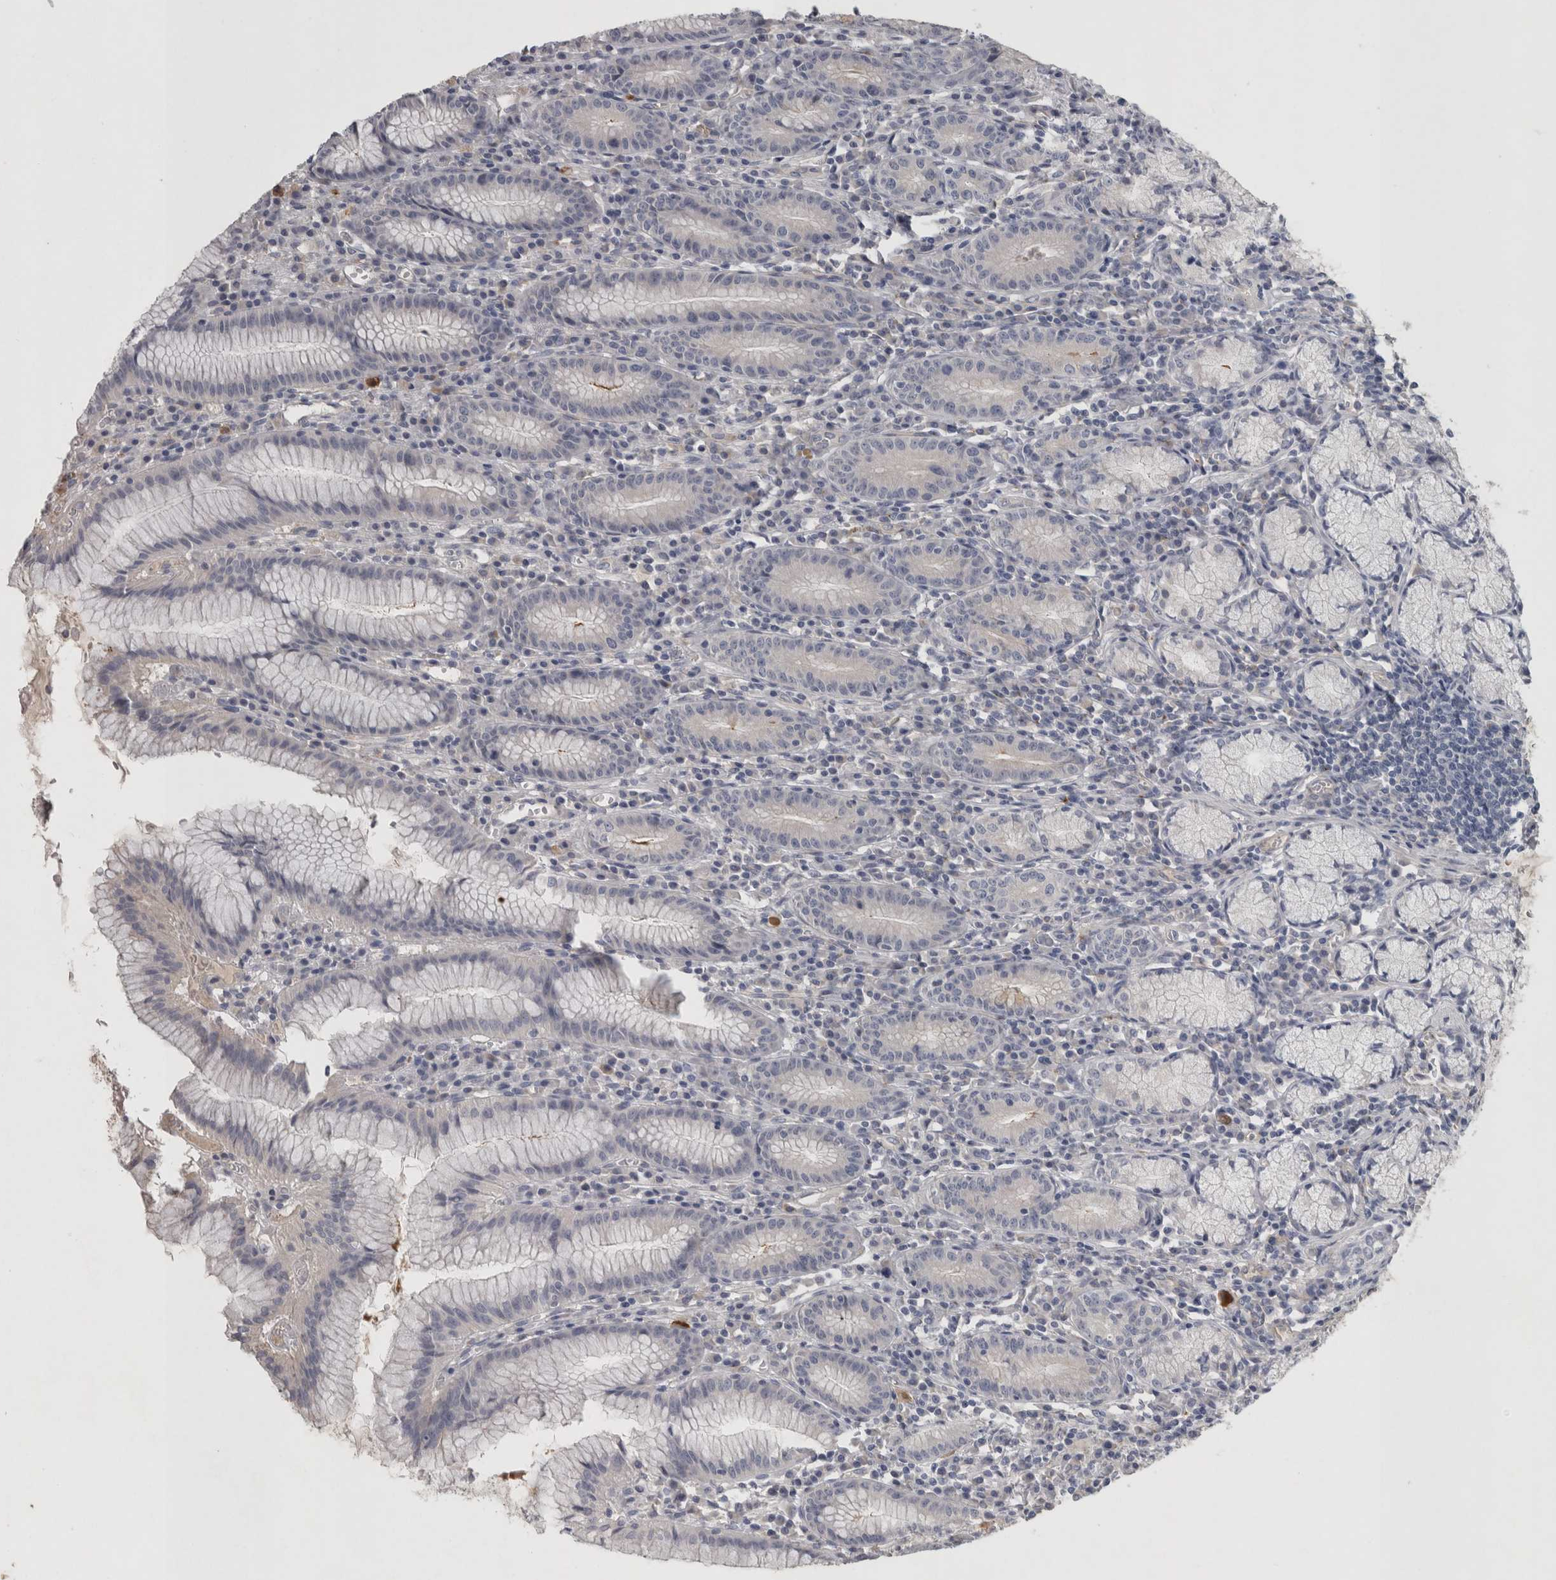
{"staining": {"intensity": "negative", "quantity": "none", "location": "none"}, "tissue": "stomach", "cell_type": "Glandular cells", "image_type": "normal", "snomed": [{"axis": "morphology", "description": "Normal tissue, NOS"}, {"axis": "topography", "description": "Stomach"}], "caption": "Immunohistochemistry micrograph of benign stomach: human stomach stained with DAB (3,3'-diaminobenzidine) displays no significant protein positivity in glandular cells.", "gene": "SLC22A11", "patient": {"sex": "male", "age": 55}}